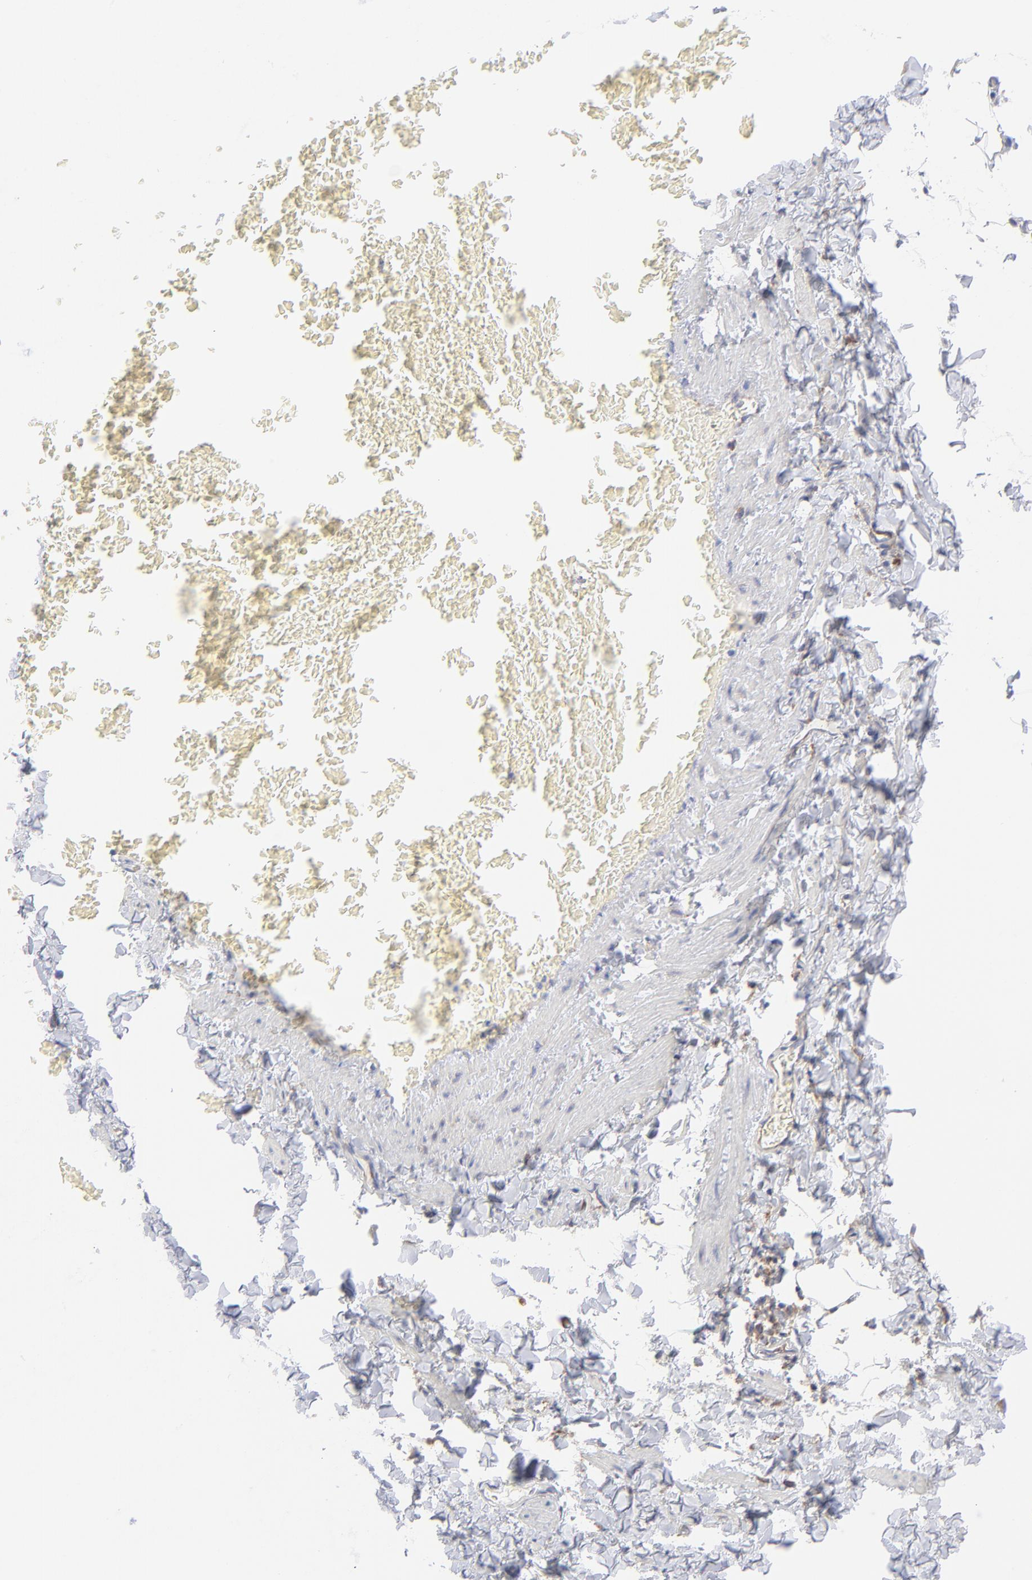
{"staining": {"intensity": "negative", "quantity": "none", "location": "none"}, "tissue": "adipose tissue", "cell_type": "Adipocytes", "image_type": "normal", "snomed": [{"axis": "morphology", "description": "Normal tissue, NOS"}, {"axis": "topography", "description": "Vascular tissue"}], "caption": "Adipocytes show no significant positivity in normal adipose tissue.", "gene": "EIF2AK2", "patient": {"sex": "male", "age": 41}}